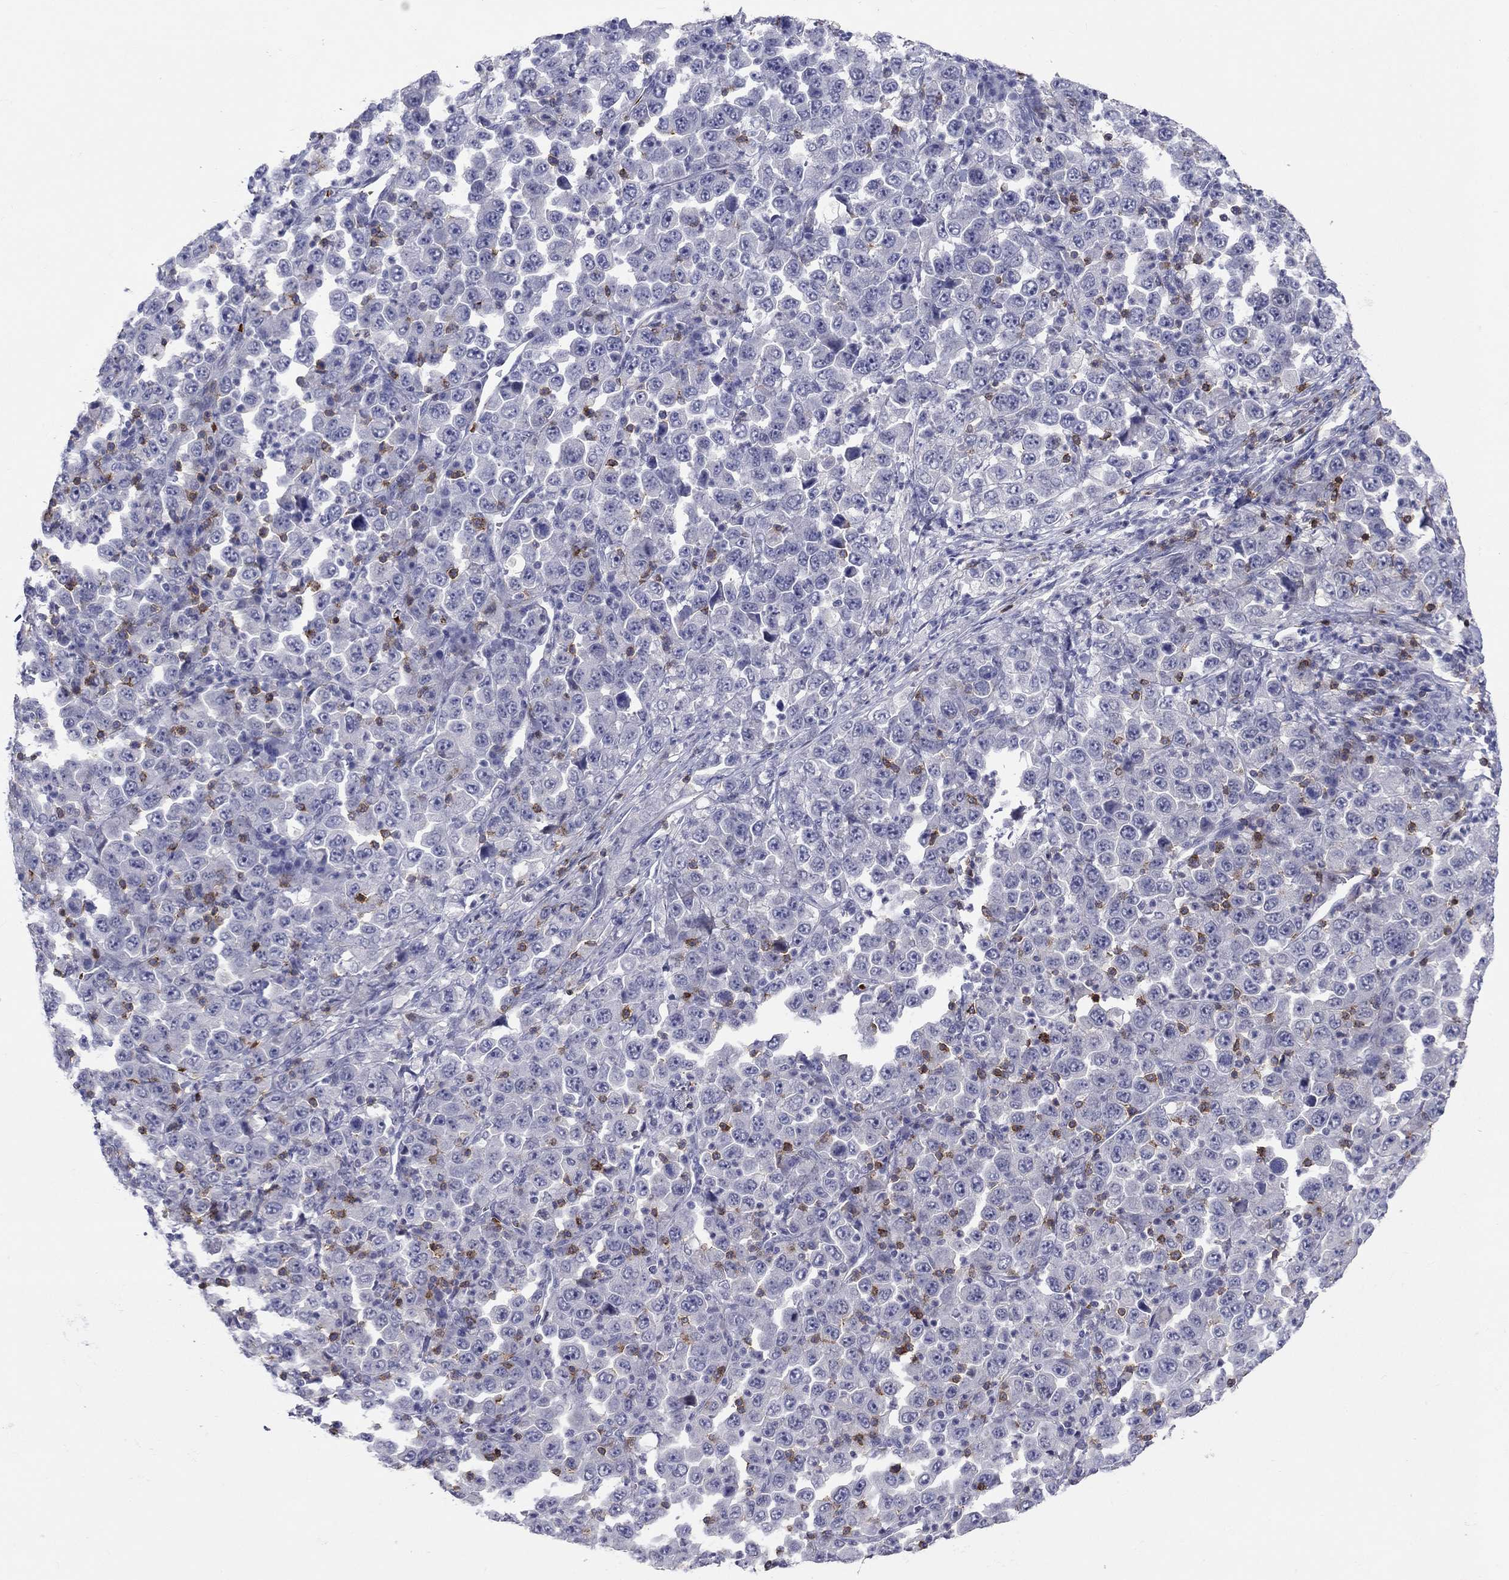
{"staining": {"intensity": "negative", "quantity": "none", "location": "none"}, "tissue": "stomach cancer", "cell_type": "Tumor cells", "image_type": "cancer", "snomed": [{"axis": "morphology", "description": "Normal tissue, NOS"}, {"axis": "morphology", "description": "Adenocarcinoma, NOS"}, {"axis": "topography", "description": "Stomach, upper"}, {"axis": "topography", "description": "Stomach"}], "caption": "Immunohistochemical staining of stomach adenocarcinoma reveals no significant staining in tumor cells.", "gene": "ITGAE", "patient": {"sex": "male", "age": 59}}